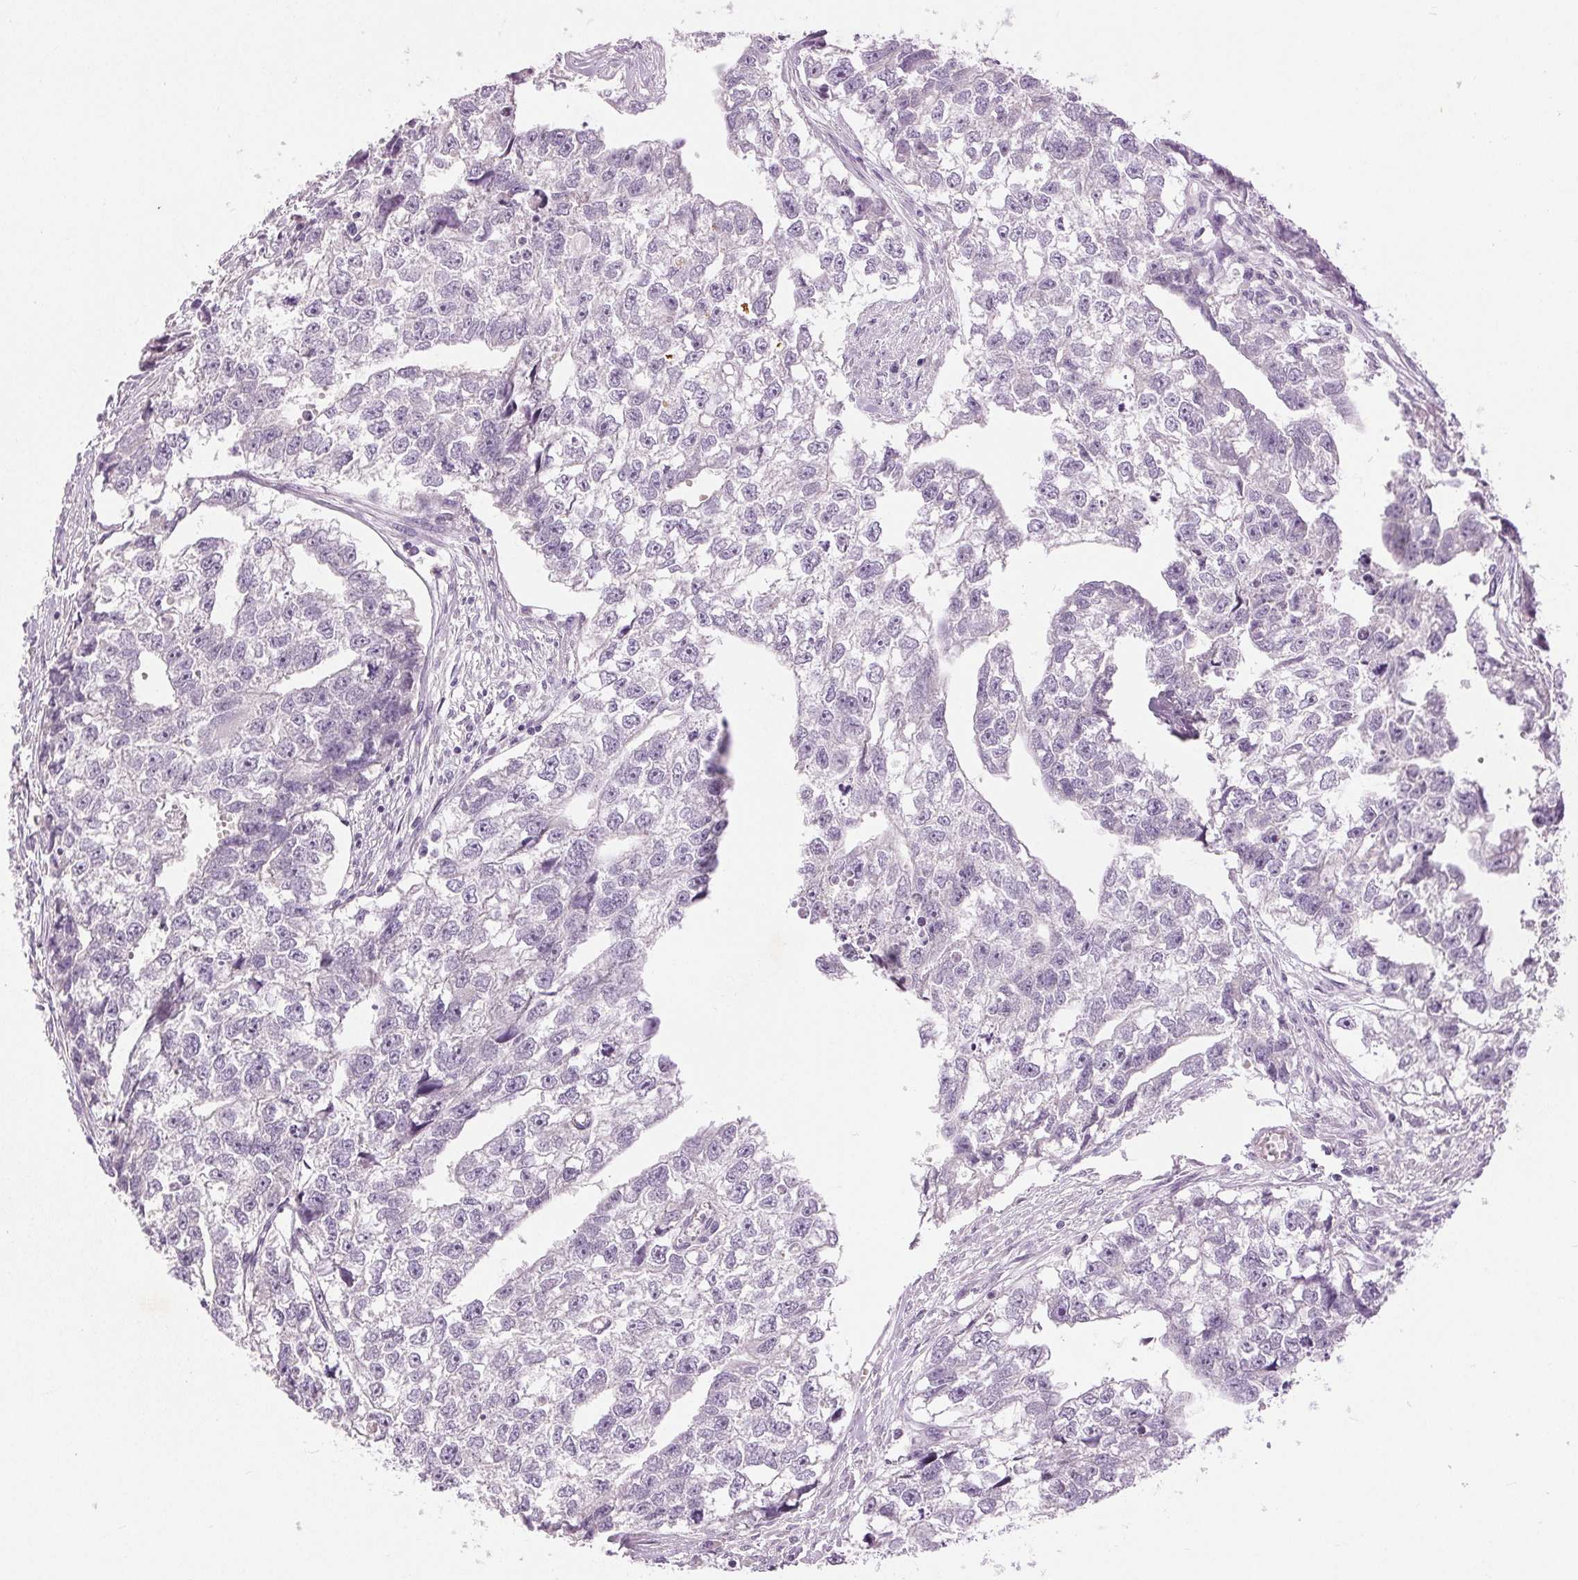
{"staining": {"intensity": "negative", "quantity": "none", "location": "none"}, "tissue": "testis cancer", "cell_type": "Tumor cells", "image_type": "cancer", "snomed": [{"axis": "morphology", "description": "Carcinoma, Embryonal, NOS"}, {"axis": "morphology", "description": "Teratoma, malignant, NOS"}, {"axis": "topography", "description": "Testis"}], "caption": "Immunohistochemistry (IHC) of testis embryonal carcinoma exhibits no expression in tumor cells.", "gene": "DSG3", "patient": {"sex": "male", "age": 44}}